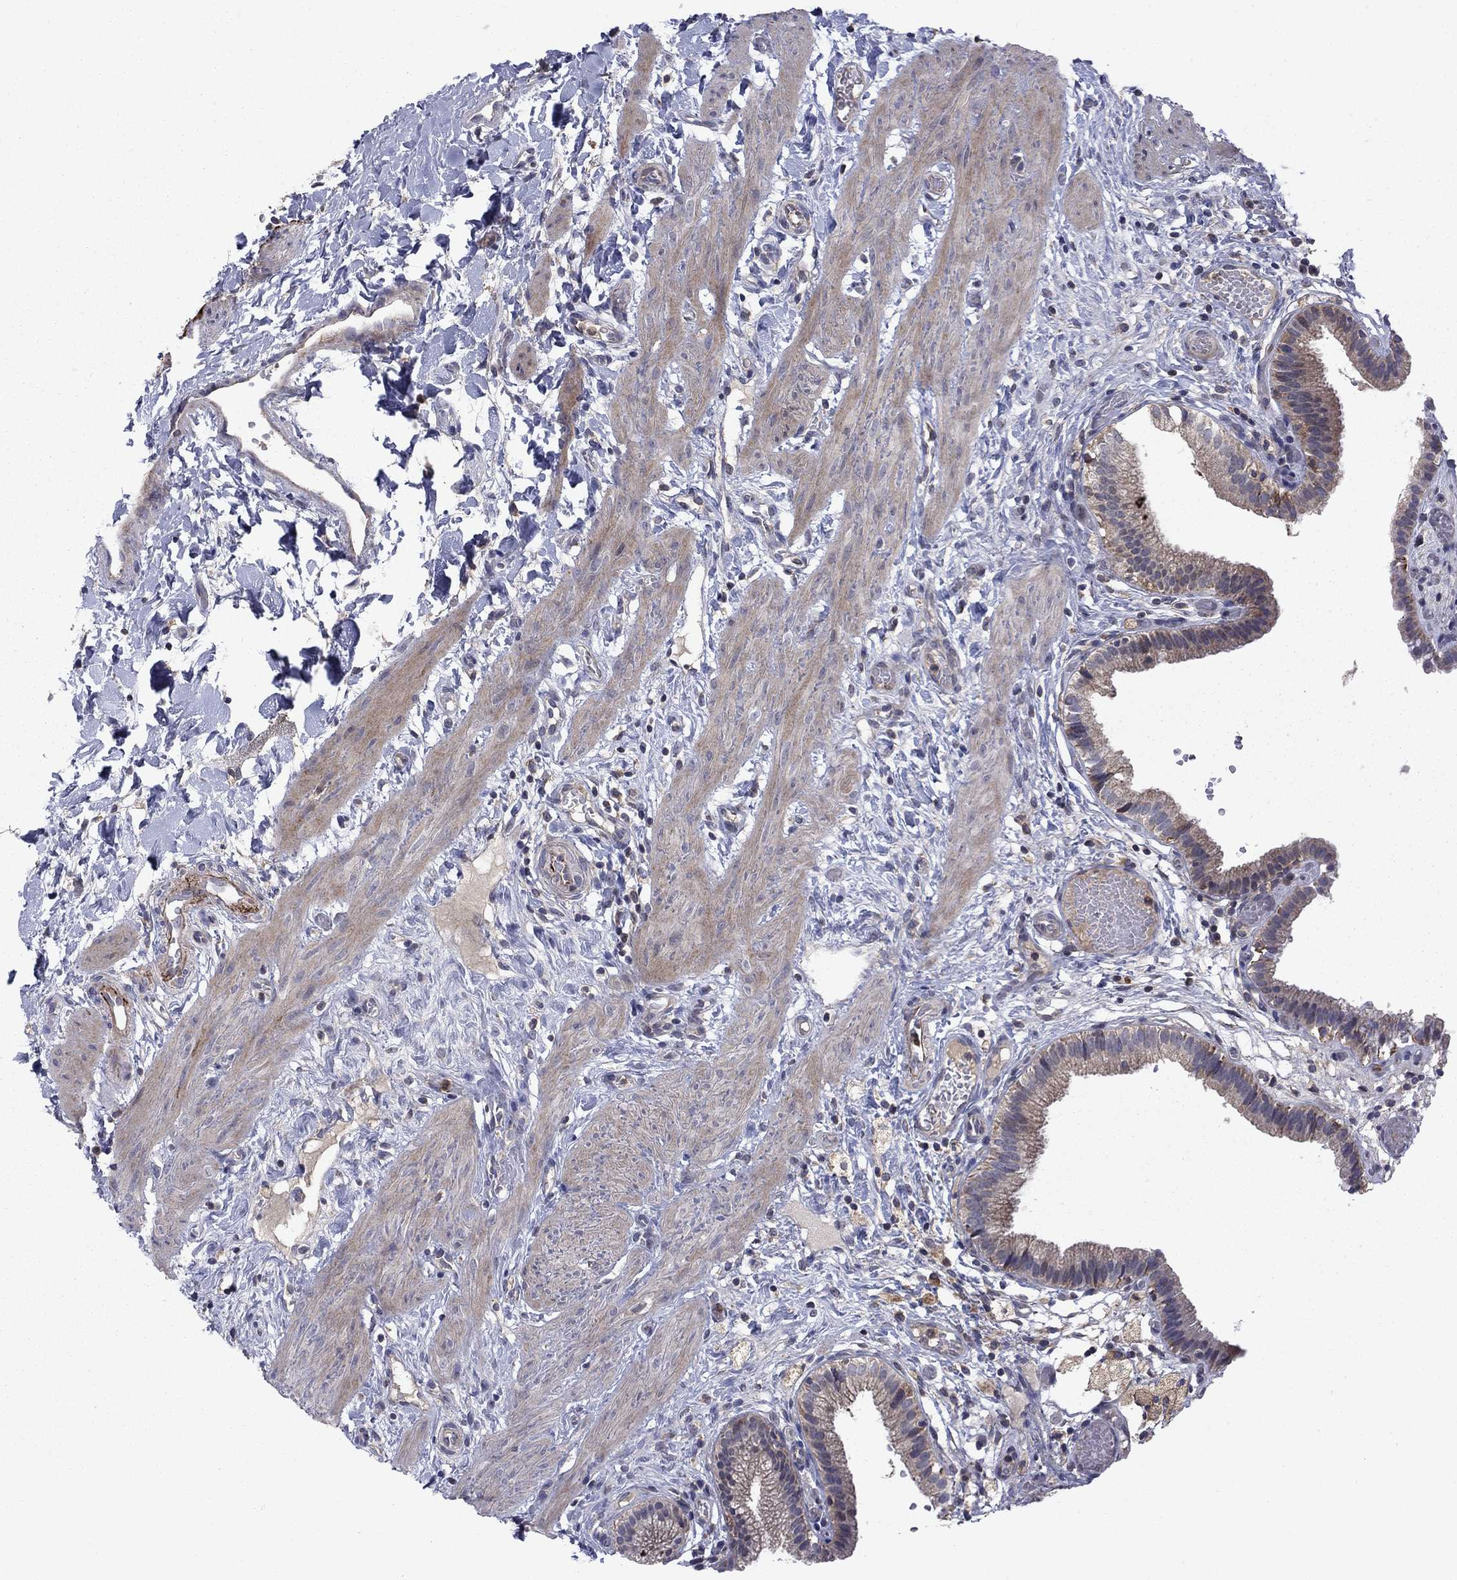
{"staining": {"intensity": "moderate", "quantity": ">75%", "location": "cytoplasmic/membranous"}, "tissue": "gallbladder", "cell_type": "Glandular cells", "image_type": "normal", "snomed": [{"axis": "morphology", "description": "Normal tissue, NOS"}, {"axis": "topography", "description": "Gallbladder"}], "caption": "DAB immunohistochemical staining of benign human gallbladder reveals moderate cytoplasmic/membranous protein staining in approximately >75% of glandular cells.", "gene": "DOP1B", "patient": {"sex": "female", "age": 24}}